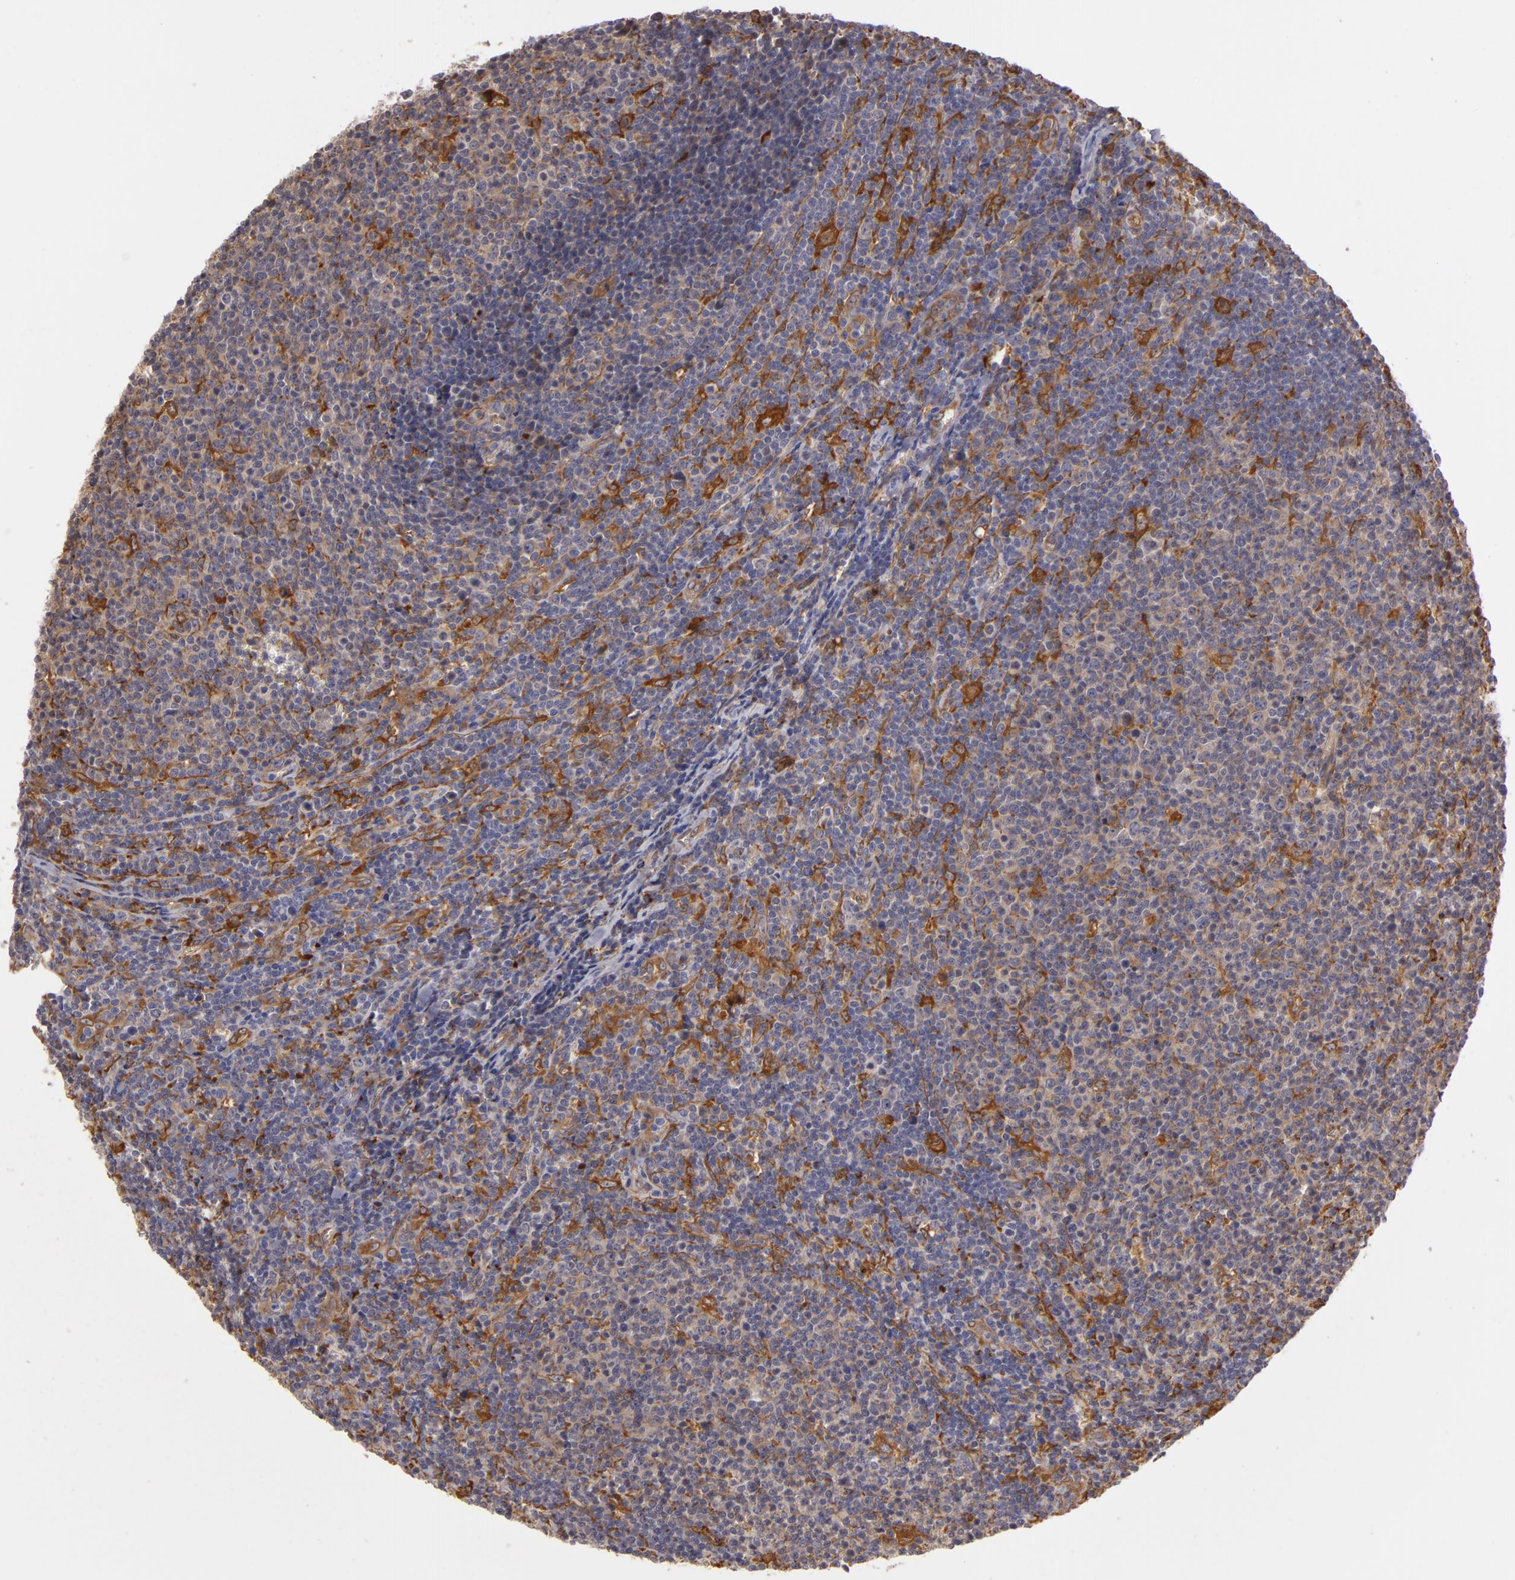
{"staining": {"intensity": "moderate", "quantity": "<25%", "location": "cytoplasmic/membranous"}, "tissue": "lymphoma", "cell_type": "Tumor cells", "image_type": "cancer", "snomed": [{"axis": "morphology", "description": "Malignant lymphoma, non-Hodgkin's type, Low grade"}, {"axis": "topography", "description": "Lymph node"}], "caption": "Moderate cytoplasmic/membranous positivity is identified in about <25% of tumor cells in low-grade malignant lymphoma, non-Hodgkin's type.", "gene": "ZNF229", "patient": {"sex": "male", "age": 74}}